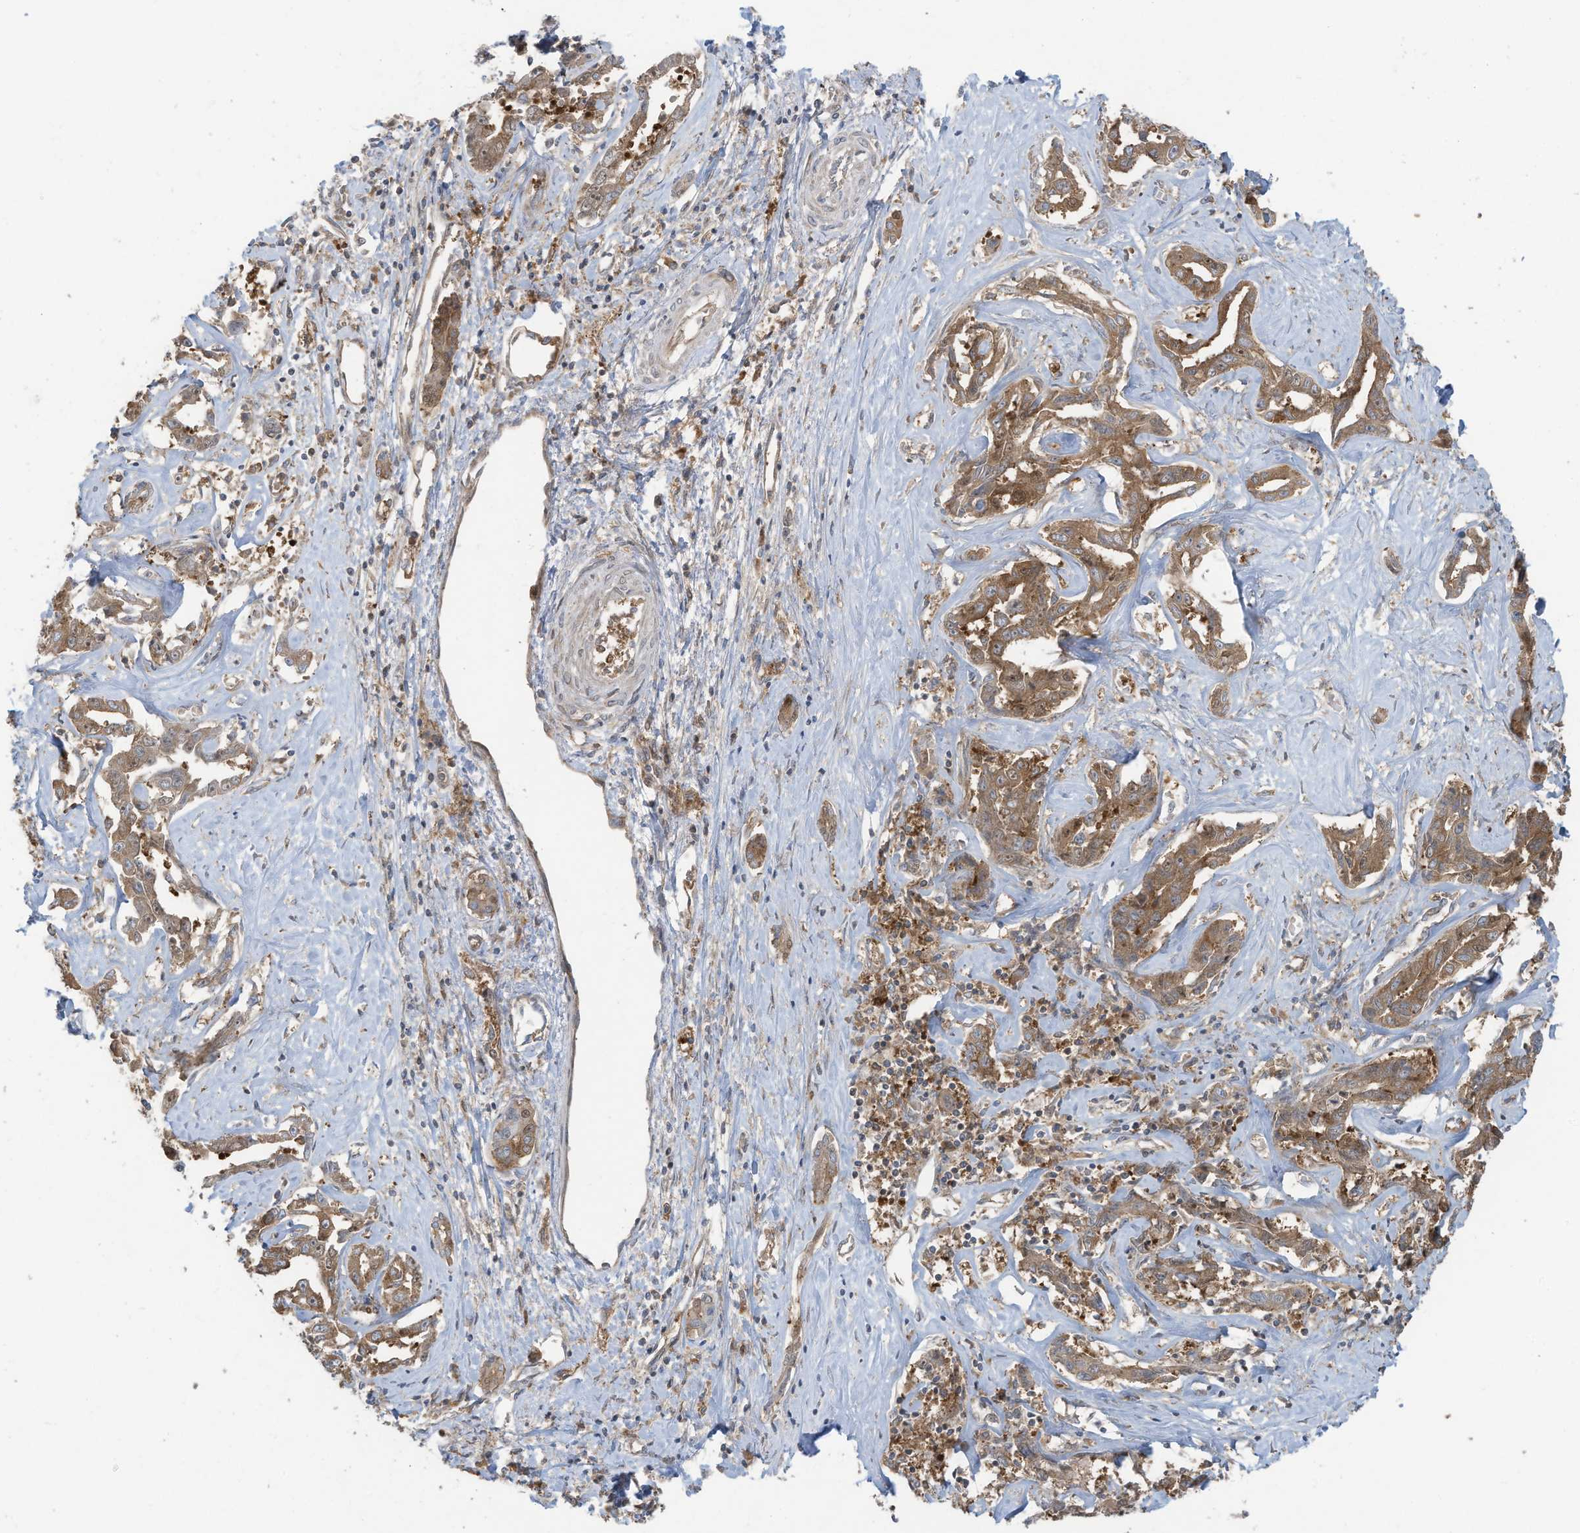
{"staining": {"intensity": "moderate", "quantity": ">75%", "location": "cytoplasmic/membranous"}, "tissue": "liver cancer", "cell_type": "Tumor cells", "image_type": "cancer", "snomed": [{"axis": "morphology", "description": "Cholangiocarcinoma"}, {"axis": "topography", "description": "Liver"}], "caption": "Cholangiocarcinoma (liver) was stained to show a protein in brown. There is medium levels of moderate cytoplasmic/membranous expression in about >75% of tumor cells.", "gene": "OLA1", "patient": {"sex": "male", "age": 59}}